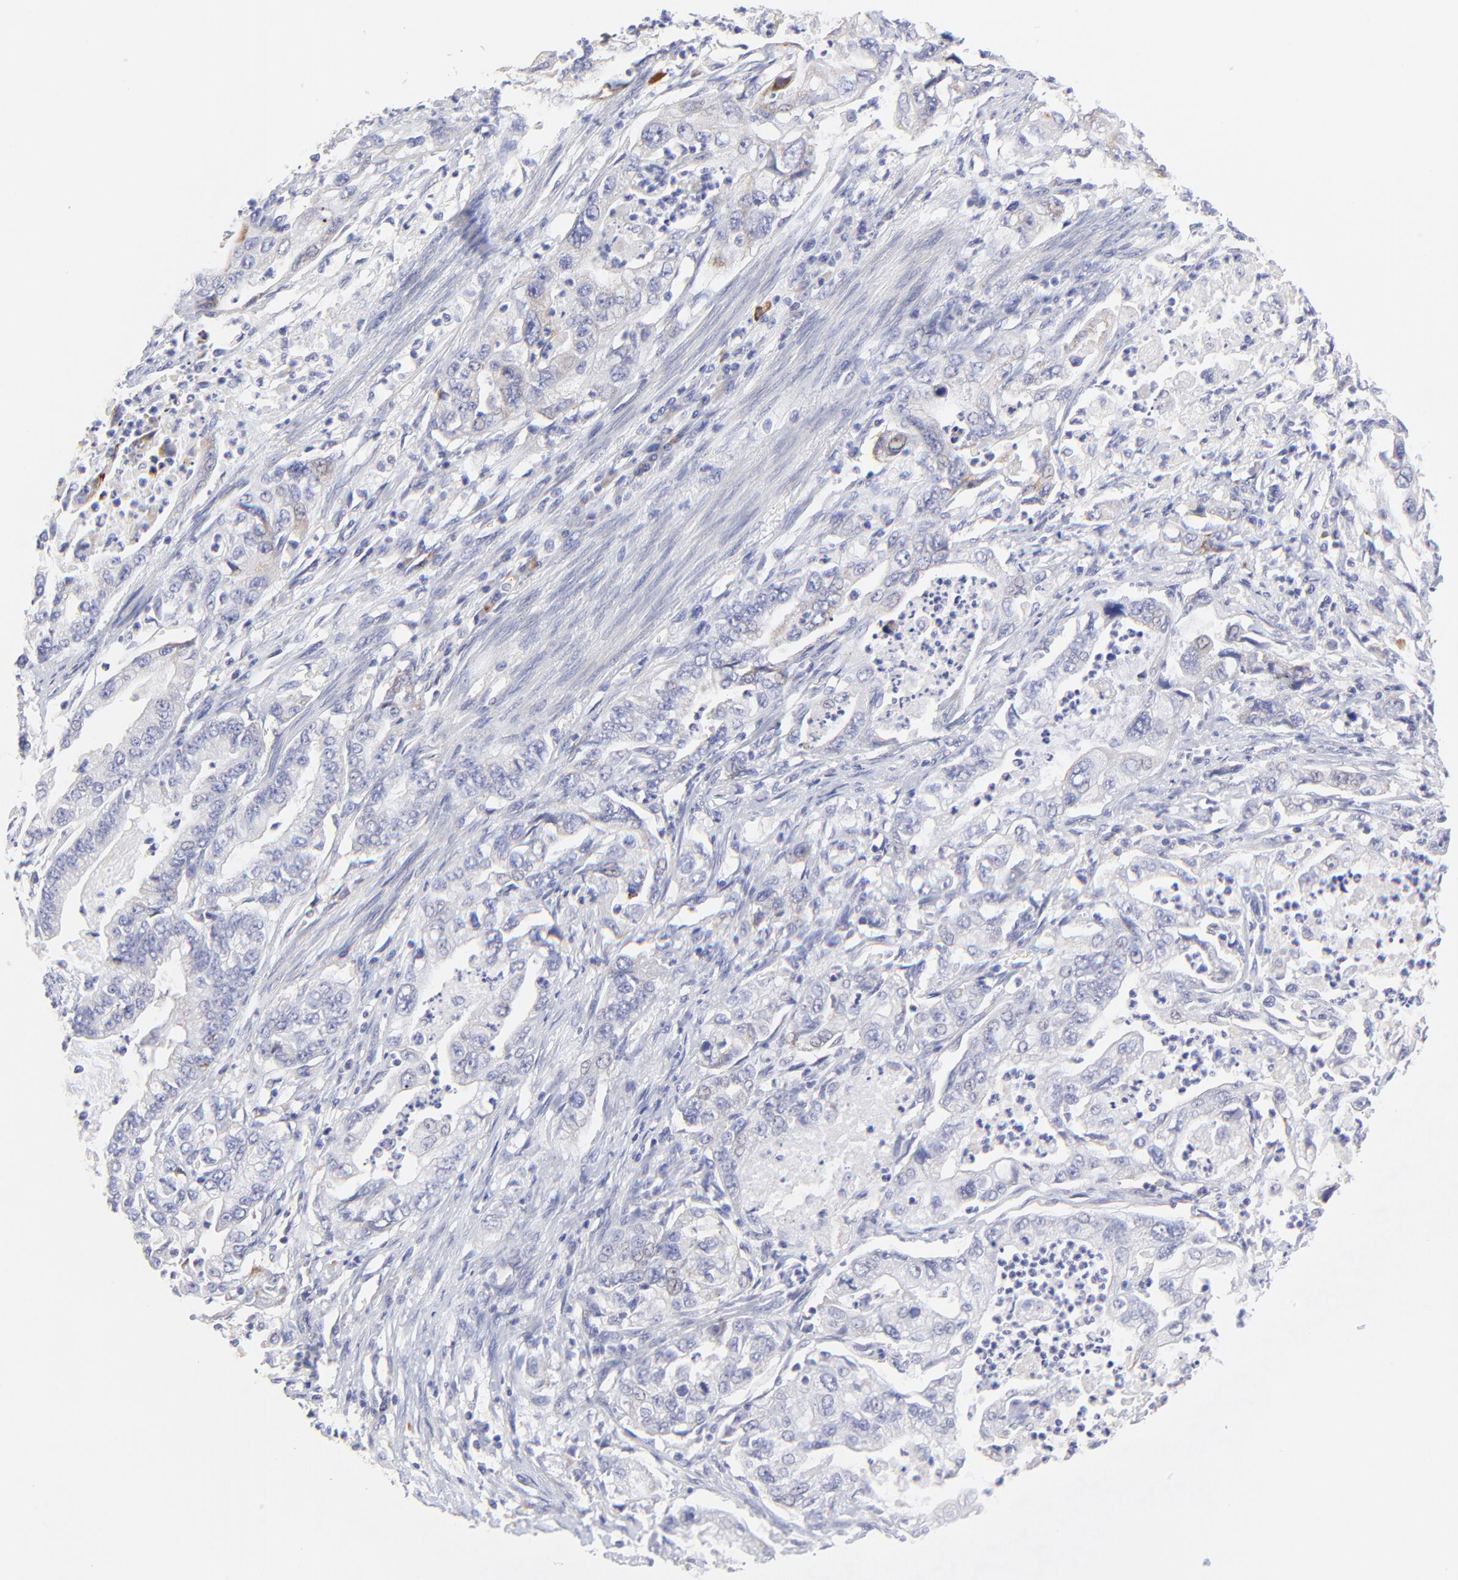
{"staining": {"intensity": "weak", "quantity": "<25%", "location": "cytoplasmic/membranous"}, "tissue": "stomach cancer", "cell_type": "Tumor cells", "image_type": "cancer", "snomed": [{"axis": "morphology", "description": "Adenocarcinoma, NOS"}, {"axis": "topography", "description": "Pancreas"}, {"axis": "topography", "description": "Stomach, upper"}], "caption": "The micrograph demonstrates no significant expression in tumor cells of adenocarcinoma (stomach).", "gene": "LHFPL1", "patient": {"sex": "male", "age": 77}}